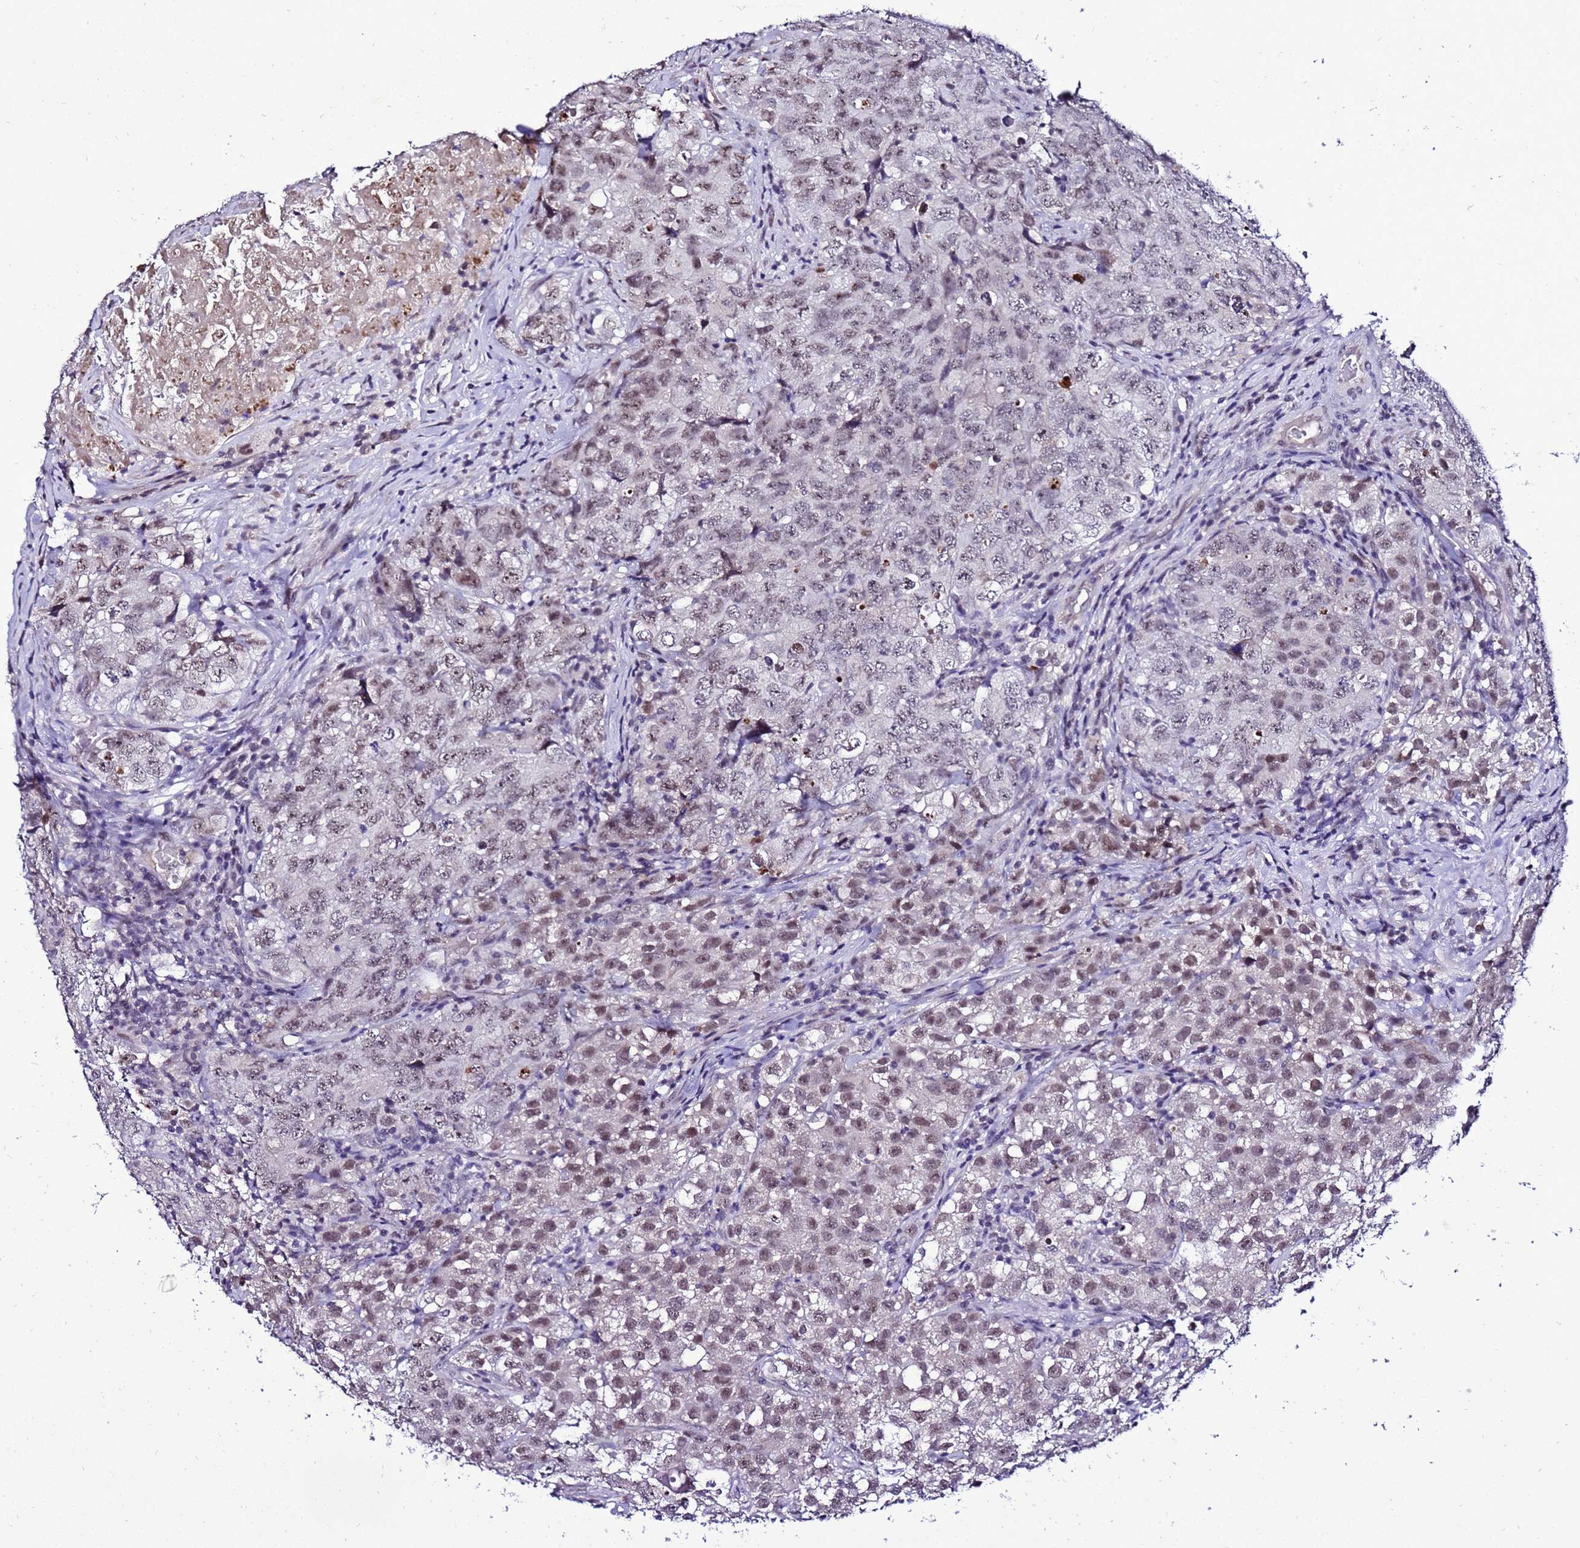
{"staining": {"intensity": "weak", "quantity": ">75%", "location": "nuclear"}, "tissue": "testis cancer", "cell_type": "Tumor cells", "image_type": "cancer", "snomed": [{"axis": "morphology", "description": "Seminoma, NOS"}, {"axis": "morphology", "description": "Carcinoma, Embryonal, NOS"}, {"axis": "topography", "description": "Testis"}], "caption": "Testis cancer stained for a protein (brown) demonstrates weak nuclear positive expression in approximately >75% of tumor cells.", "gene": "C19orf47", "patient": {"sex": "male", "age": 43}}